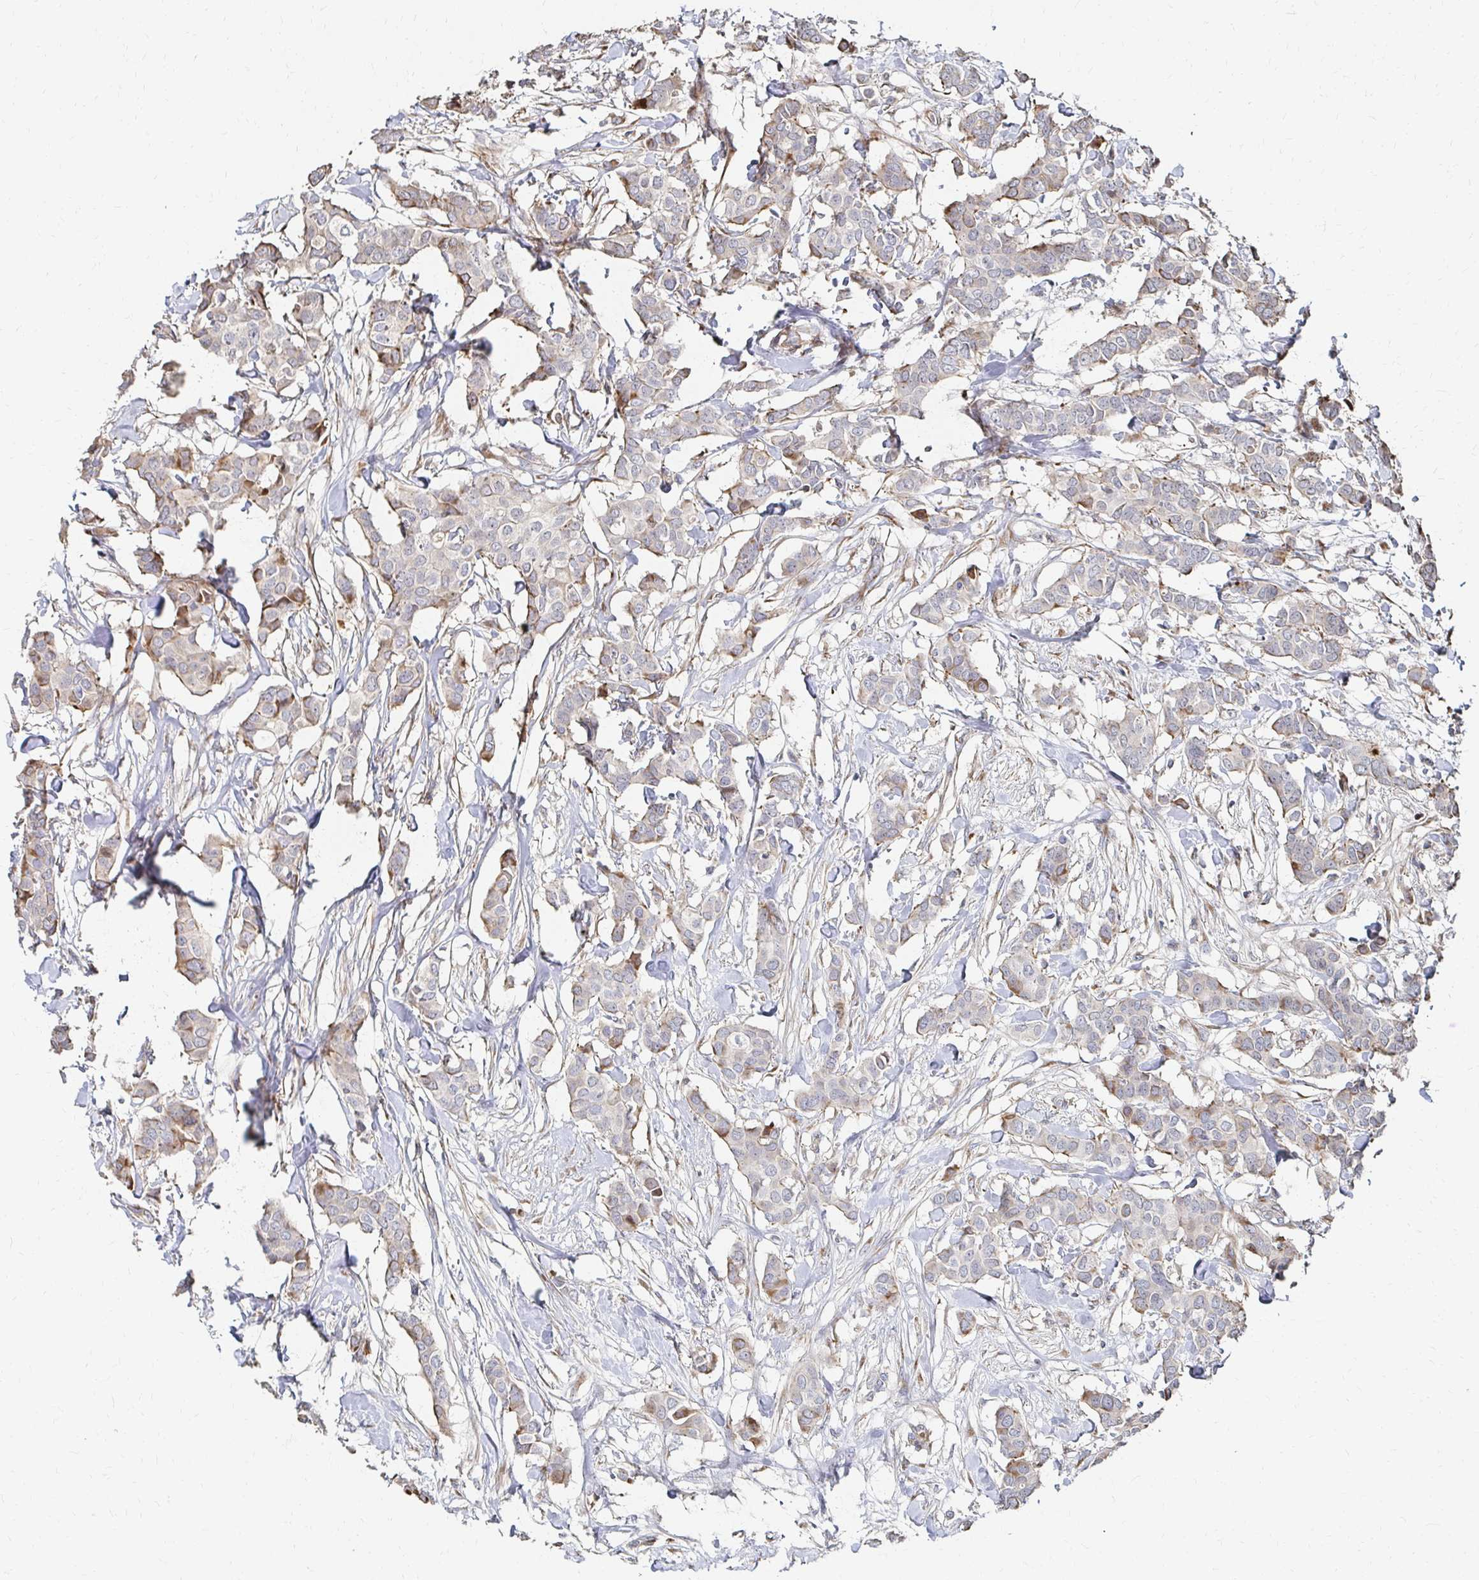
{"staining": {"intensity": "weak", "quantity": "<25%", "location": "cytoplasmic/membranous"}, "tissue": "breast cancer", "cell_type": "Tumor cells", "image_type": "cancer", "snomed": [{"axis": "morphology", "description": "Duct carcinoma"}, {"axis": "topography", "description": "Breast"}], "caption": "Immunohistochemical staining of human breast cancer (infiltrating ductal carcinoma) shows no significant expression in tumor cells. (Stains: DAB immunohistochemistry (IHC) with hematoxylin counter stain, Microscopy: brightfield microscopy at high magnification).", "gene": "MAN1A1", "patient": {"sex": "female", "age": 62}}